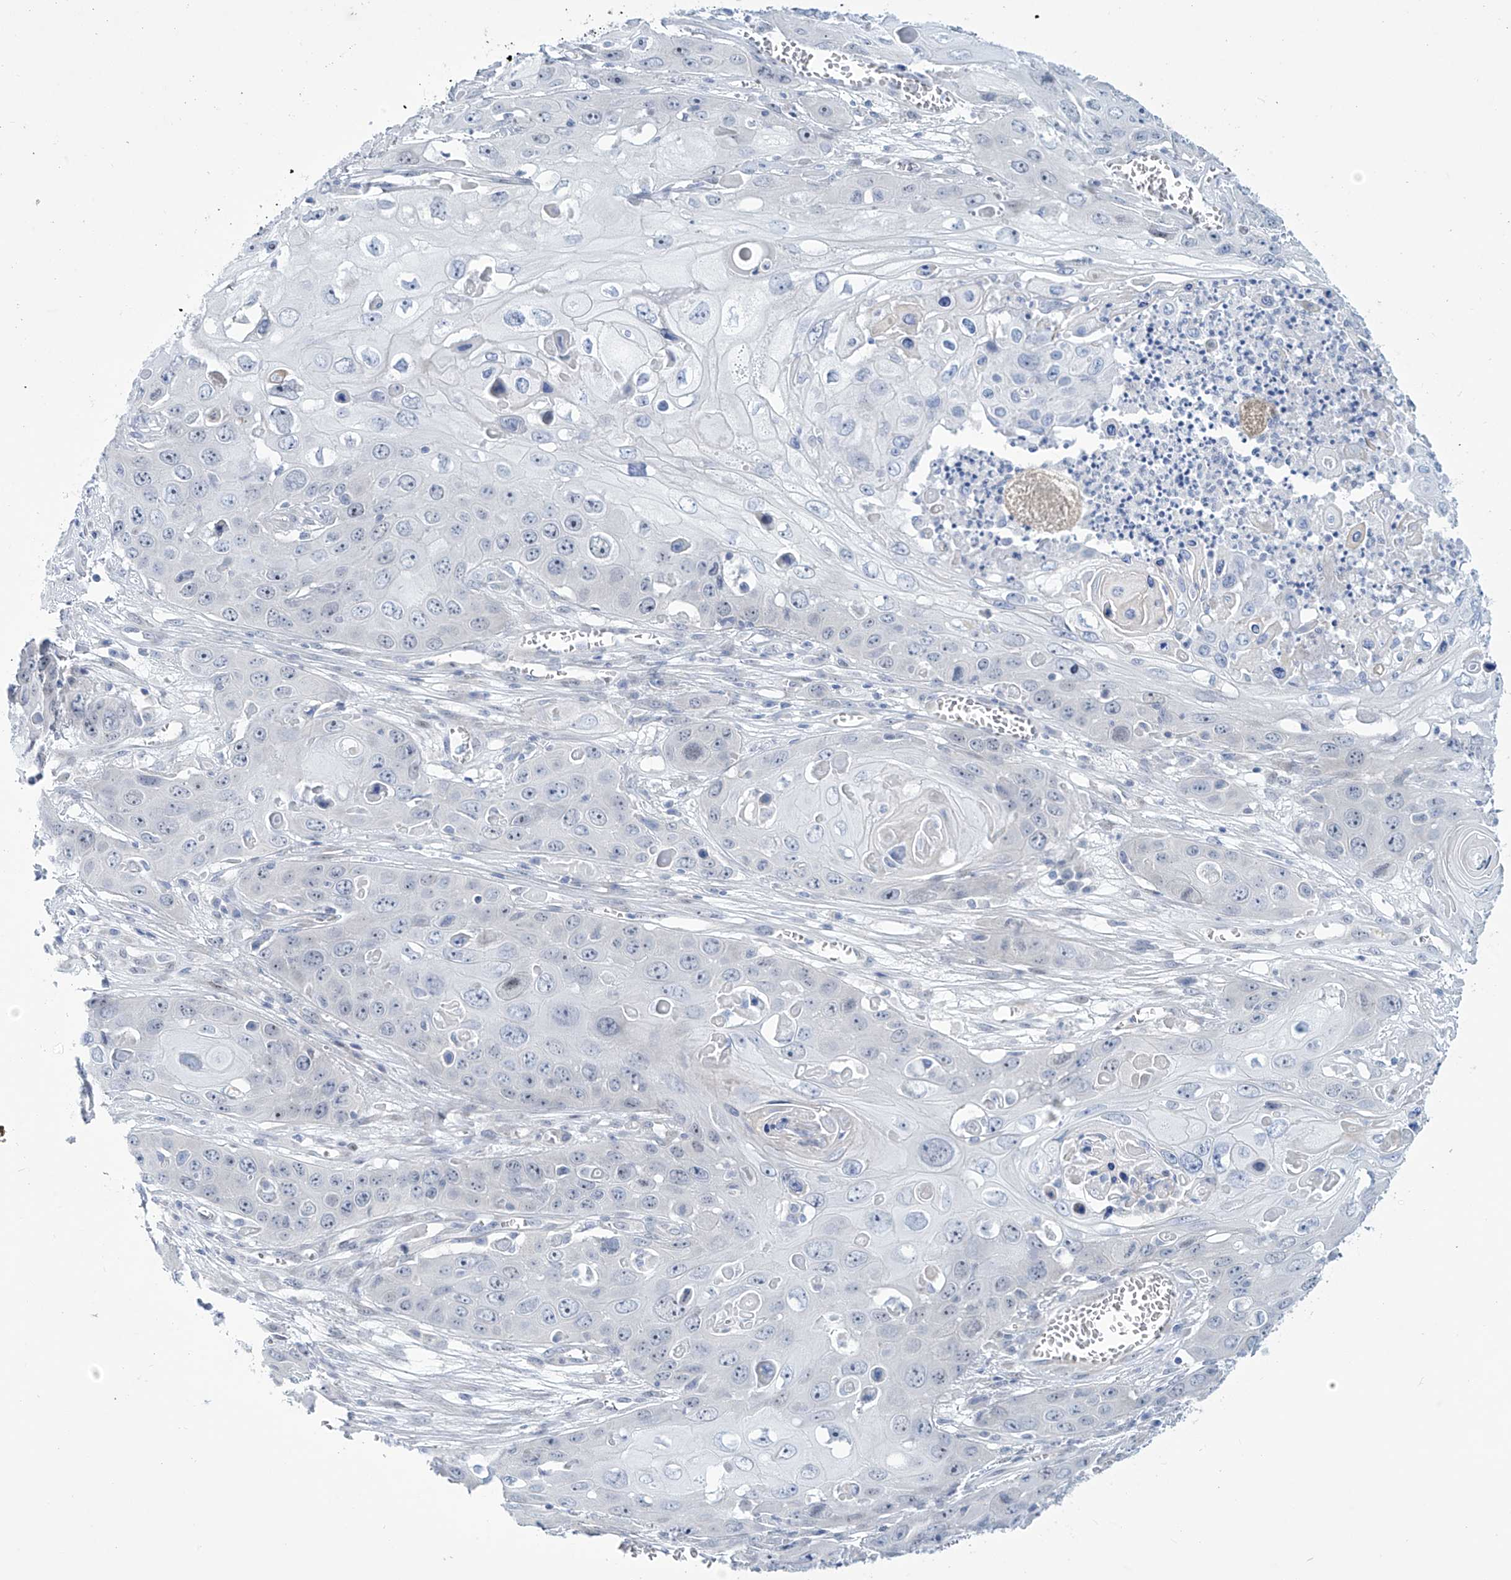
{"staining": {"intensity": "negative", "quantity": "none", "location": "none"}, "tissue": "skin cancer", "cell_type": "Tumor cells", "image_type": "cancer", "snomed": [{"axis": "morphology", "description": "Squamous cell carcinoma, NOS"}, {"axis": "topography", "description": "Skin"}], "caption": "Image shows no significant protein staining in tumor cells of skin squamous cell carcinoma.", "gene": "TRIM60", "patient": {"sex": "male", "age": 55}}